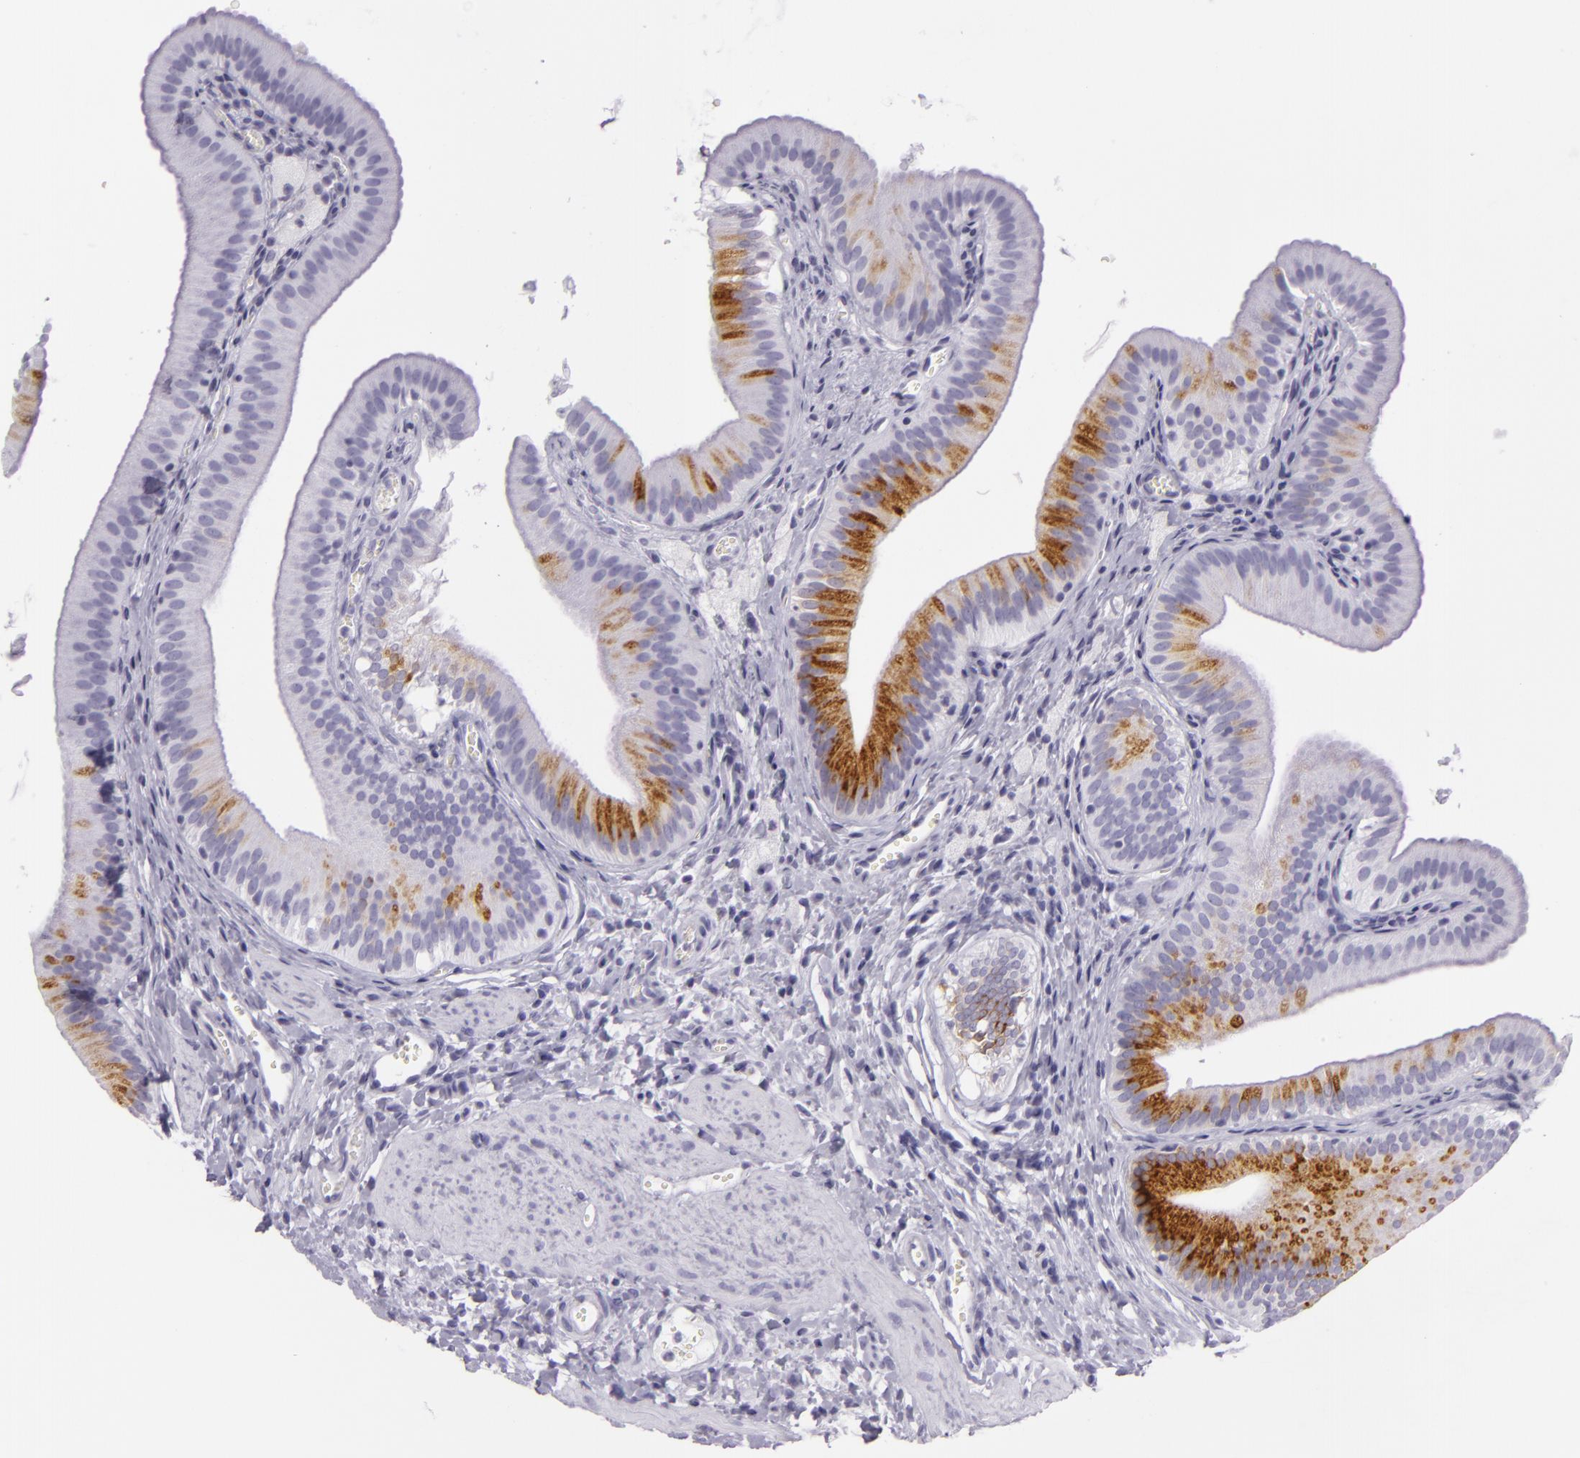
{"staining": {"intensity": "strong", "quantity": "25%-75%", "location": "cytoplasmic/membranous"}, "tissue": "gallbladder", "cell_type": "Glandular cells", "image_type": "normal", "snomed": [{"axis": "morphology", "description": "Normal tissue, NOS"}, {"axis": "topography", "description": "Gallbladder"}], "caption": "Normal gallbladder reveals strong cytoplasmic/membranous expression in about 25%-75% of glandular cells, visualized by immunohistochemistry. The staining was performed using DAB (3,3'-diaminobenzidine), with brown indicating positive protein expression. Nuclei are stained blue with hematoxylin.", "gene": "MUC6", "patient": {"sex": "female", "age": 24}}